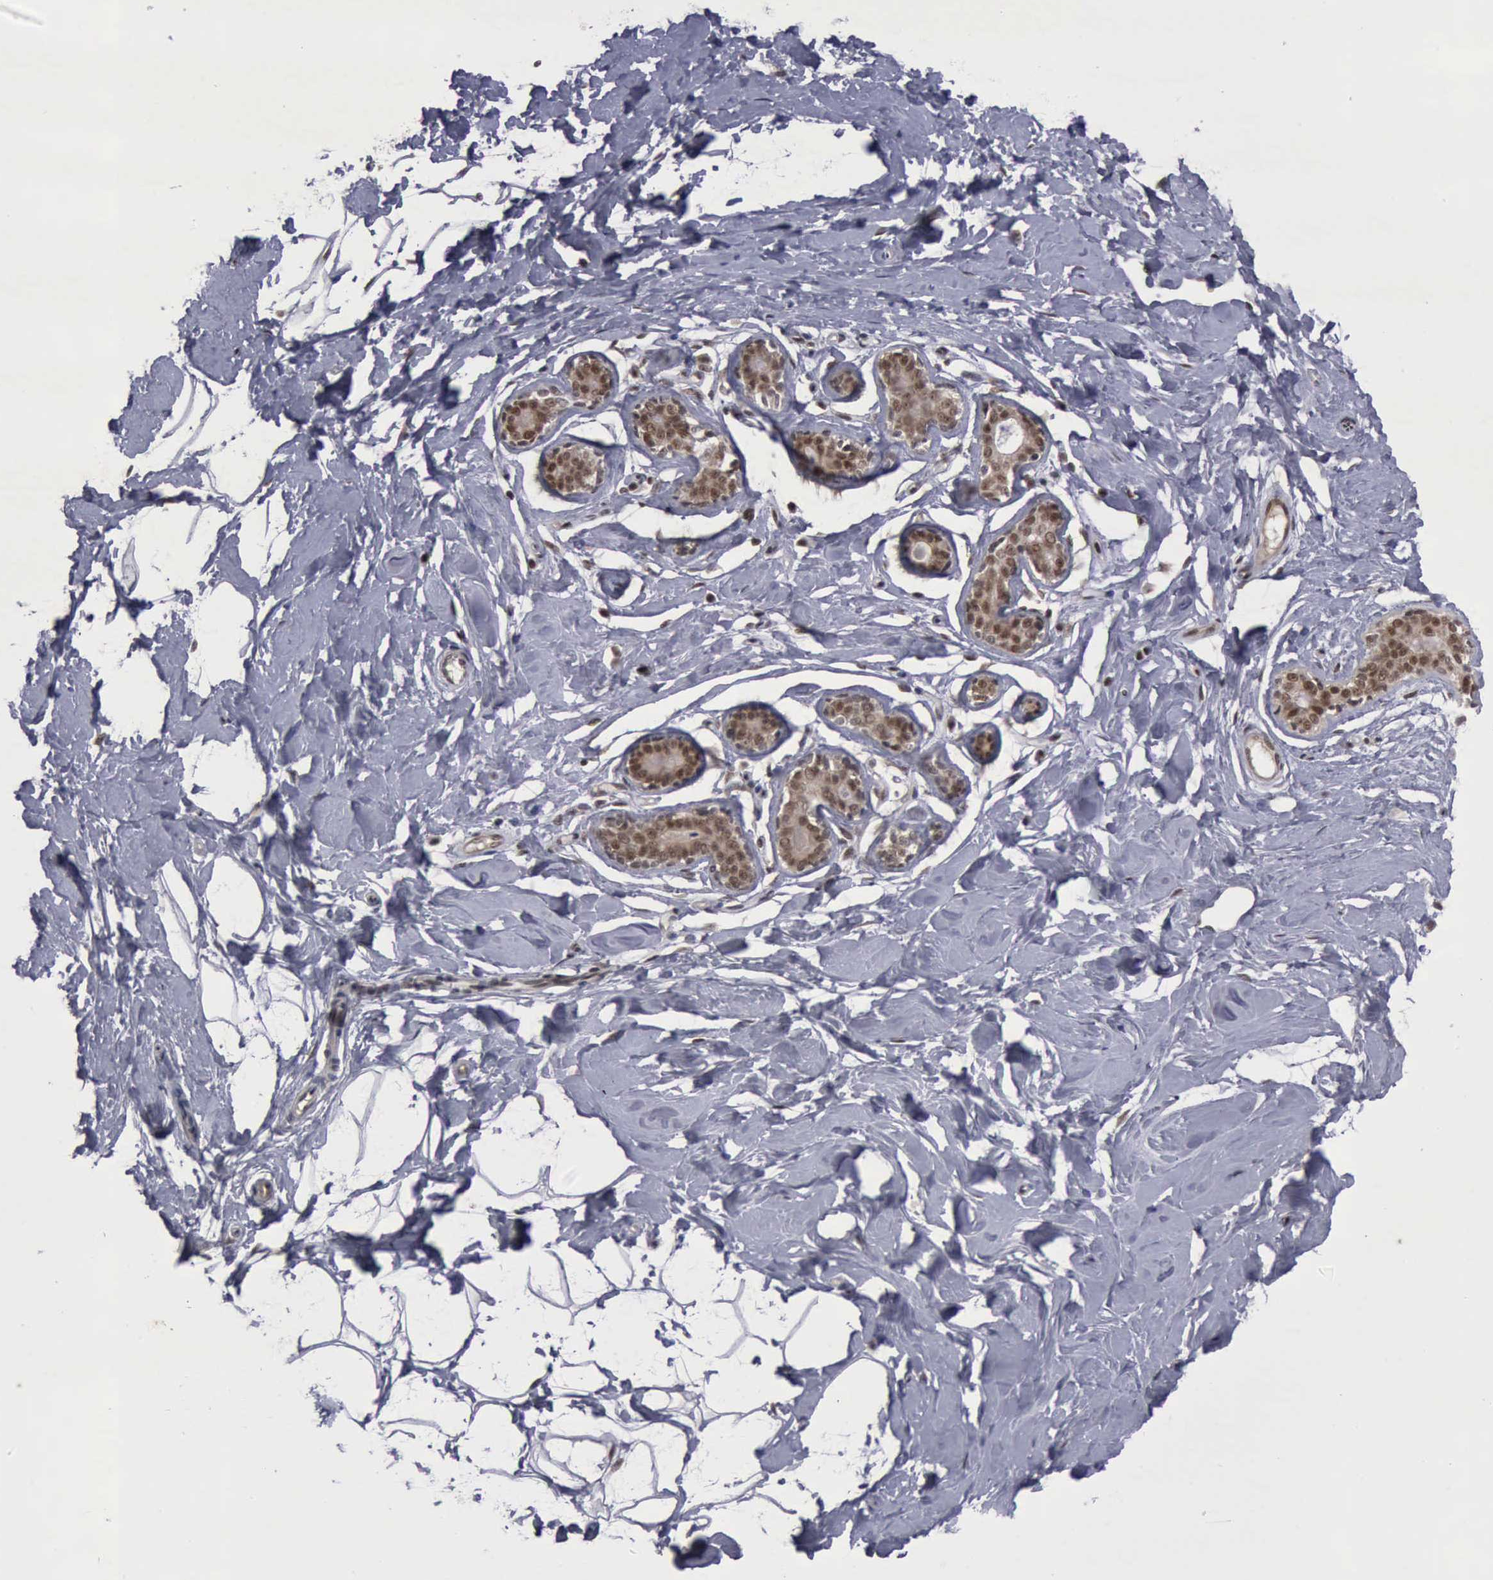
{"staining": {"intensity": "moderate", "quantity": ">75%", "location": "nuclear"}, "tissue": "breast", "cell_type": "Adipocytes", "image_type": "normal", "snomed": [{"axis": "morphology", "description": "Normal tissue, NOS"}, {"axis": "topography", "description": "Breast"}], "caption": "The image shows staining of benign breast, revealing moderate nuclear protein positivity (brown color) within adipocytes.", "gene": "ATM", "patient": {"sex": "female", "age": 23}}